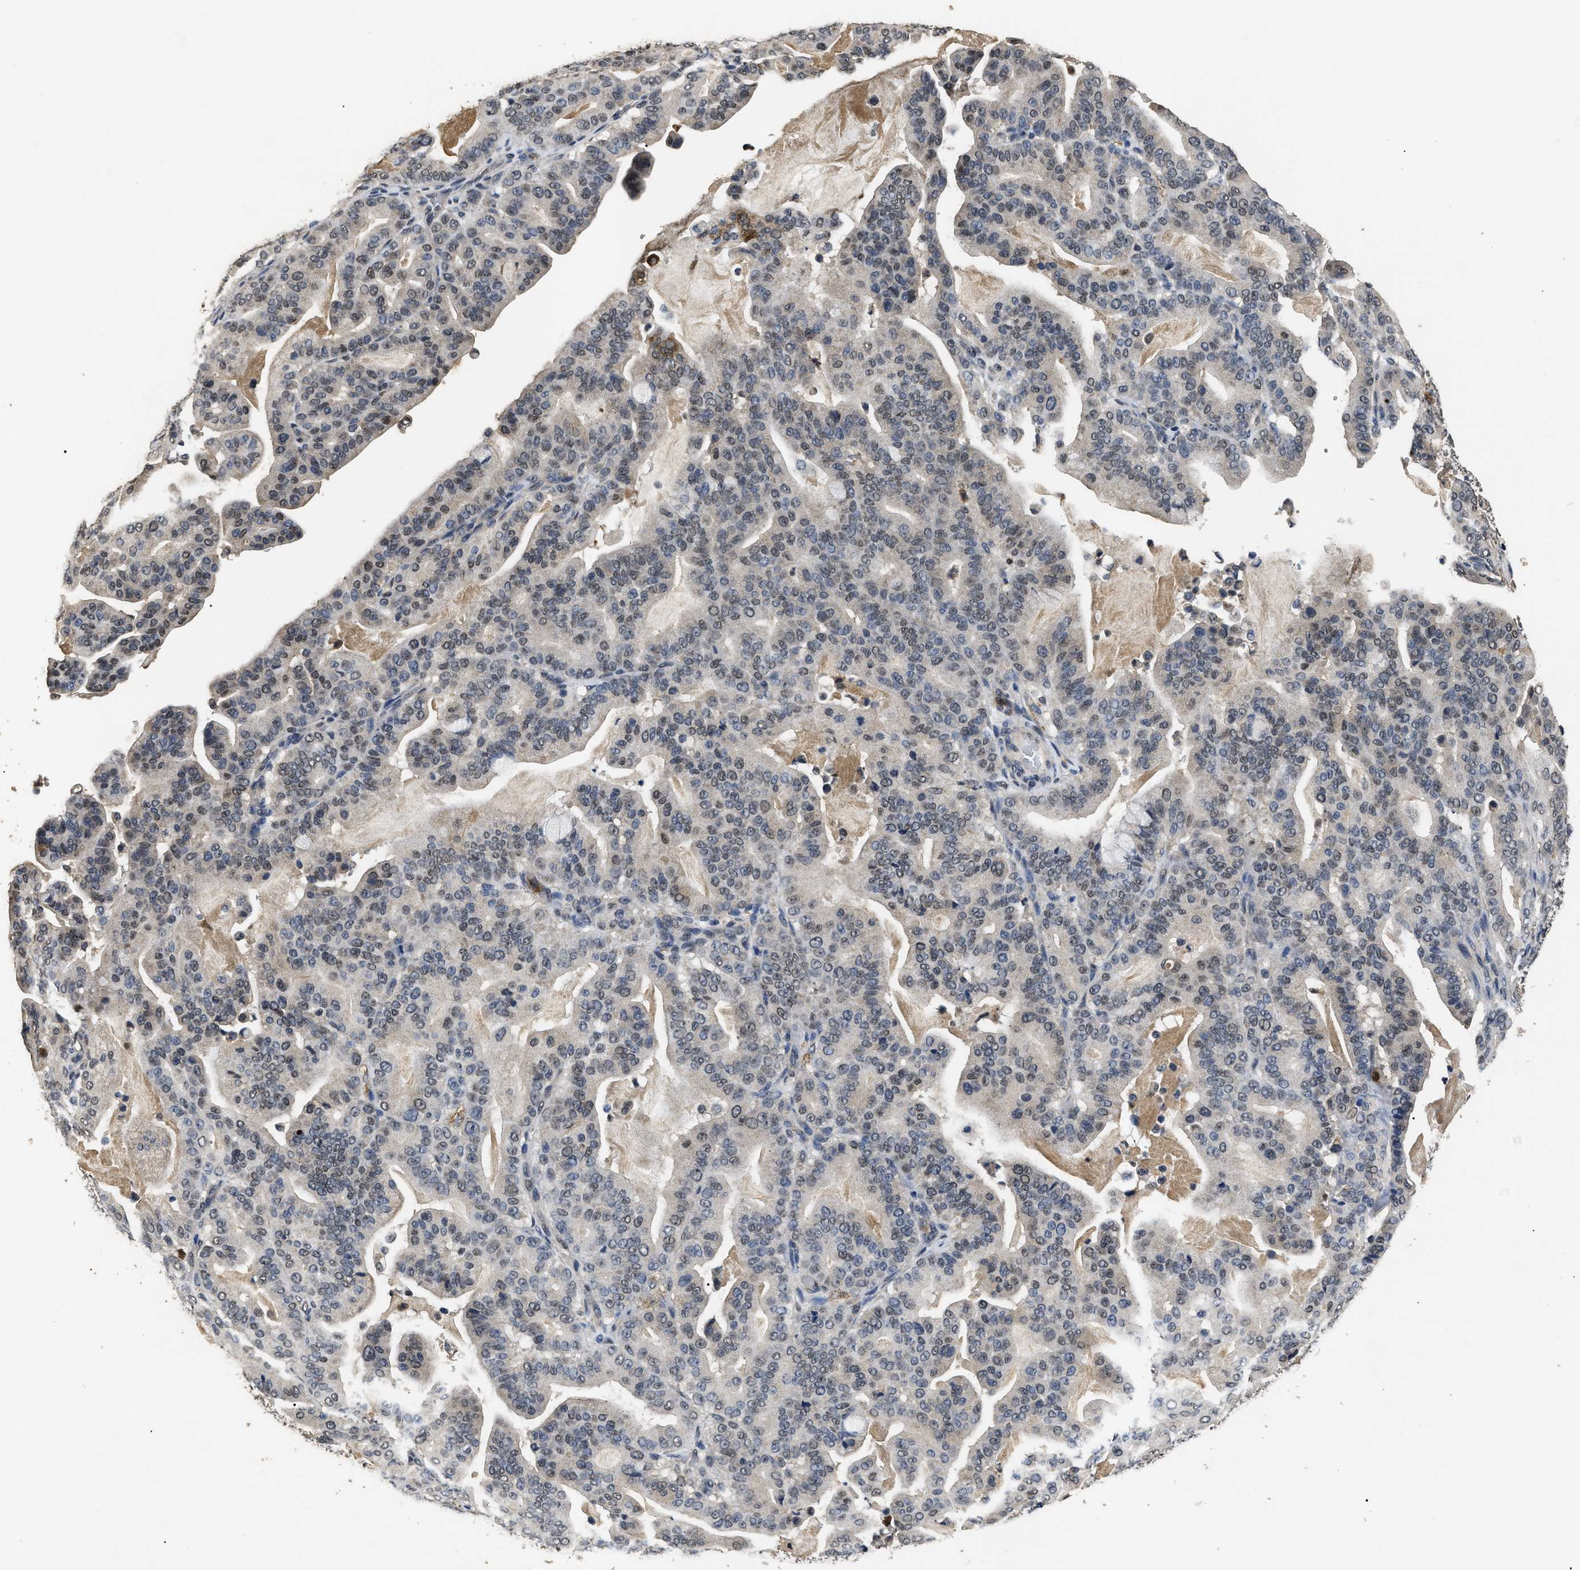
{"staining": {"intensity": "weak", "quantity": "<25%", "location": "nuclear"}, "tissue": "pancreatic cancer", "cell_type": "Tumor cells", "image_type": "cancer", "snomed": [{"axis": "morphology", "description": "Adenocarcinoma, NOS"}, {"axis": "topography", "description": "Pancreas"}], "caption": "The IHC photomicrograph has no significant expression in tumor cells of adenocarcinoma (pancreatic) tissue.", "gene": "ANP32E", "patient": {"sex": "male", "age": 63}}